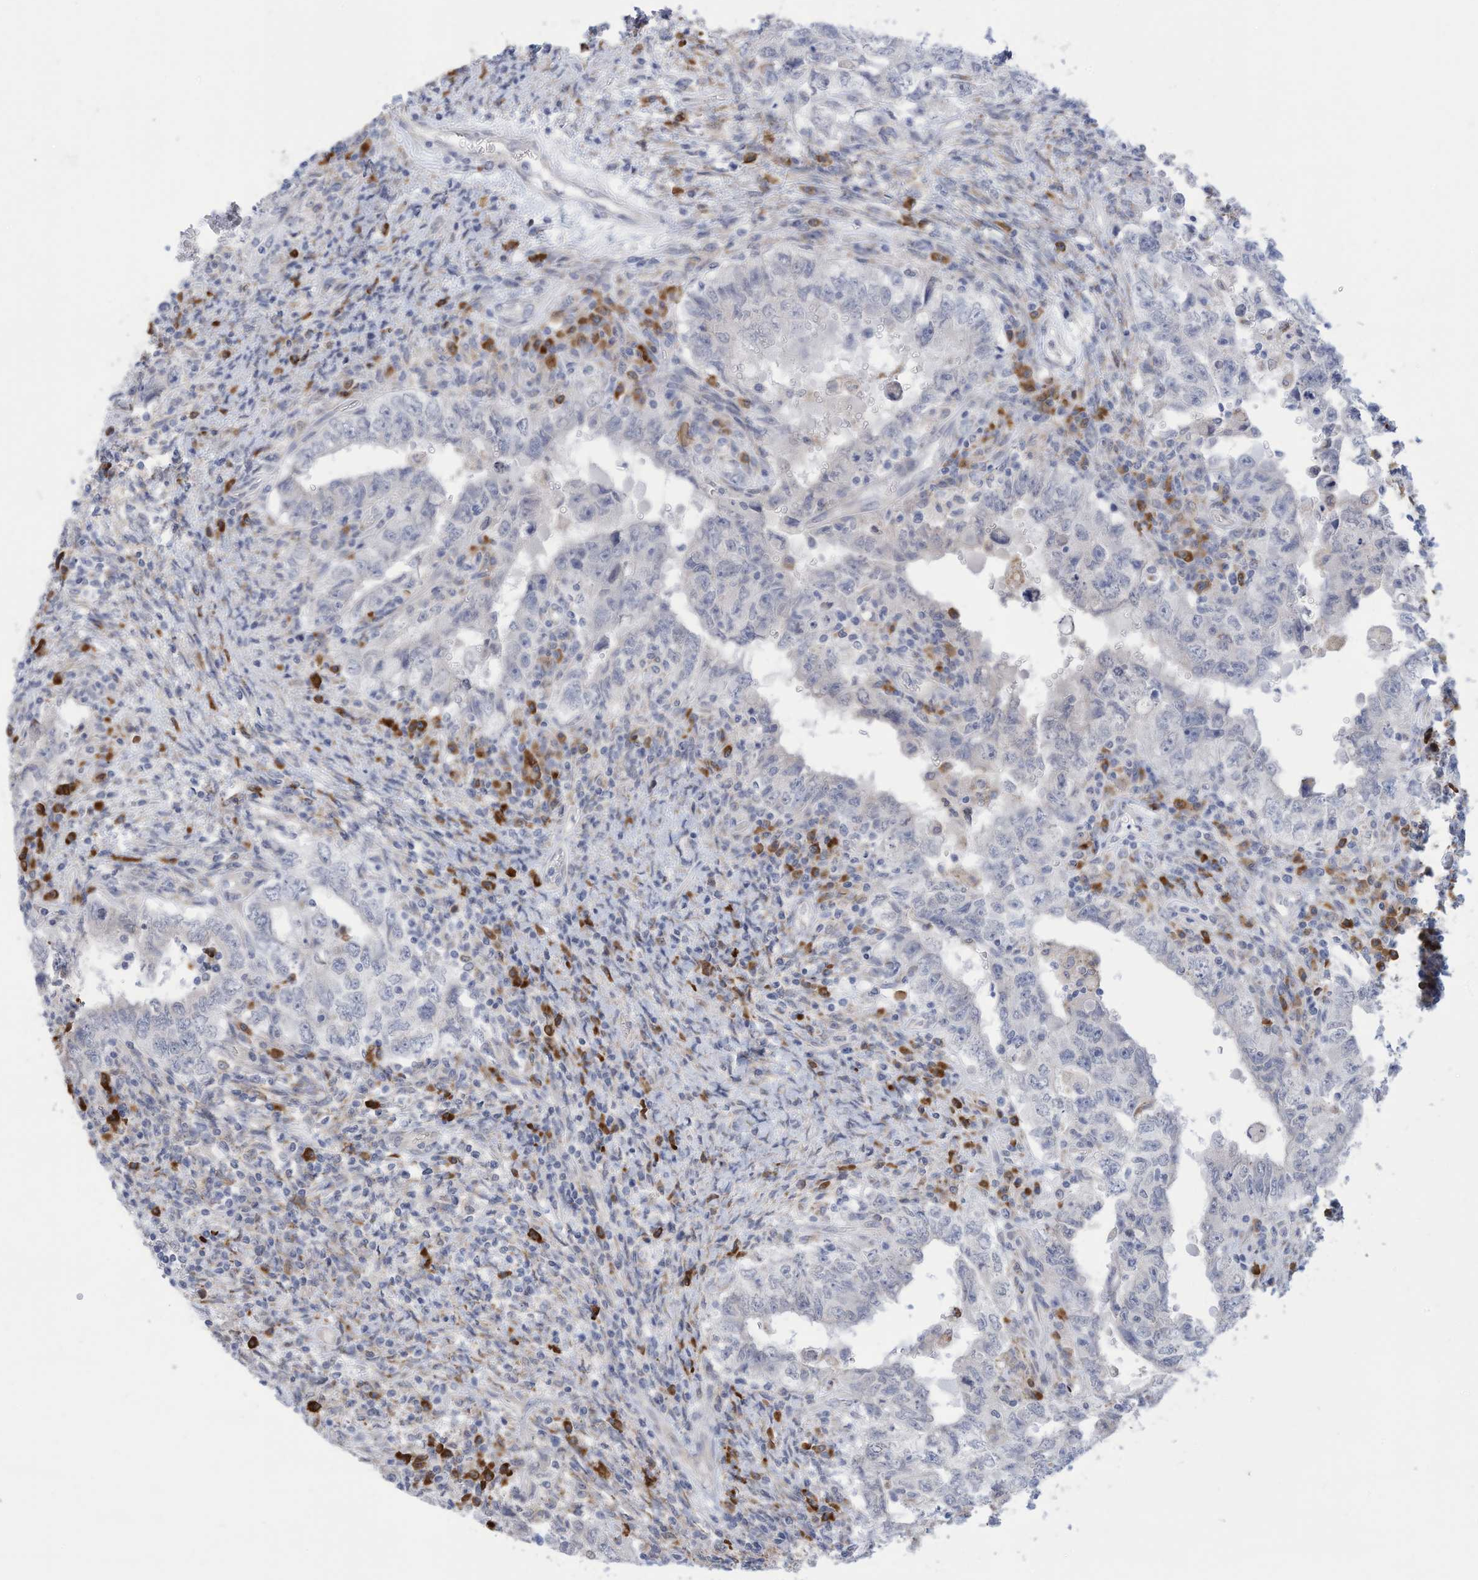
{"staining": {"intensity": "negative", "quantity": "none", "location": "none"}, "tissue": "testis cancer", "cell_type": "Tumor cells", "image_type": "cancer", "snomed": [{"axis": "morphology", "description": "Carcinoma, Embryonal, NOS"}, {"axis": "topography", "description": "Testis"}], "caption": "DAB immunohistochemical staining of human testis cancer (embryonal carcinoma) displays no significant expression in tumor cells. (DAB (3,3'-diaminobenzidine) IHC, high magnification).", "gene": "ZNF292", "patient": {"sex": "male", "age": 26}}